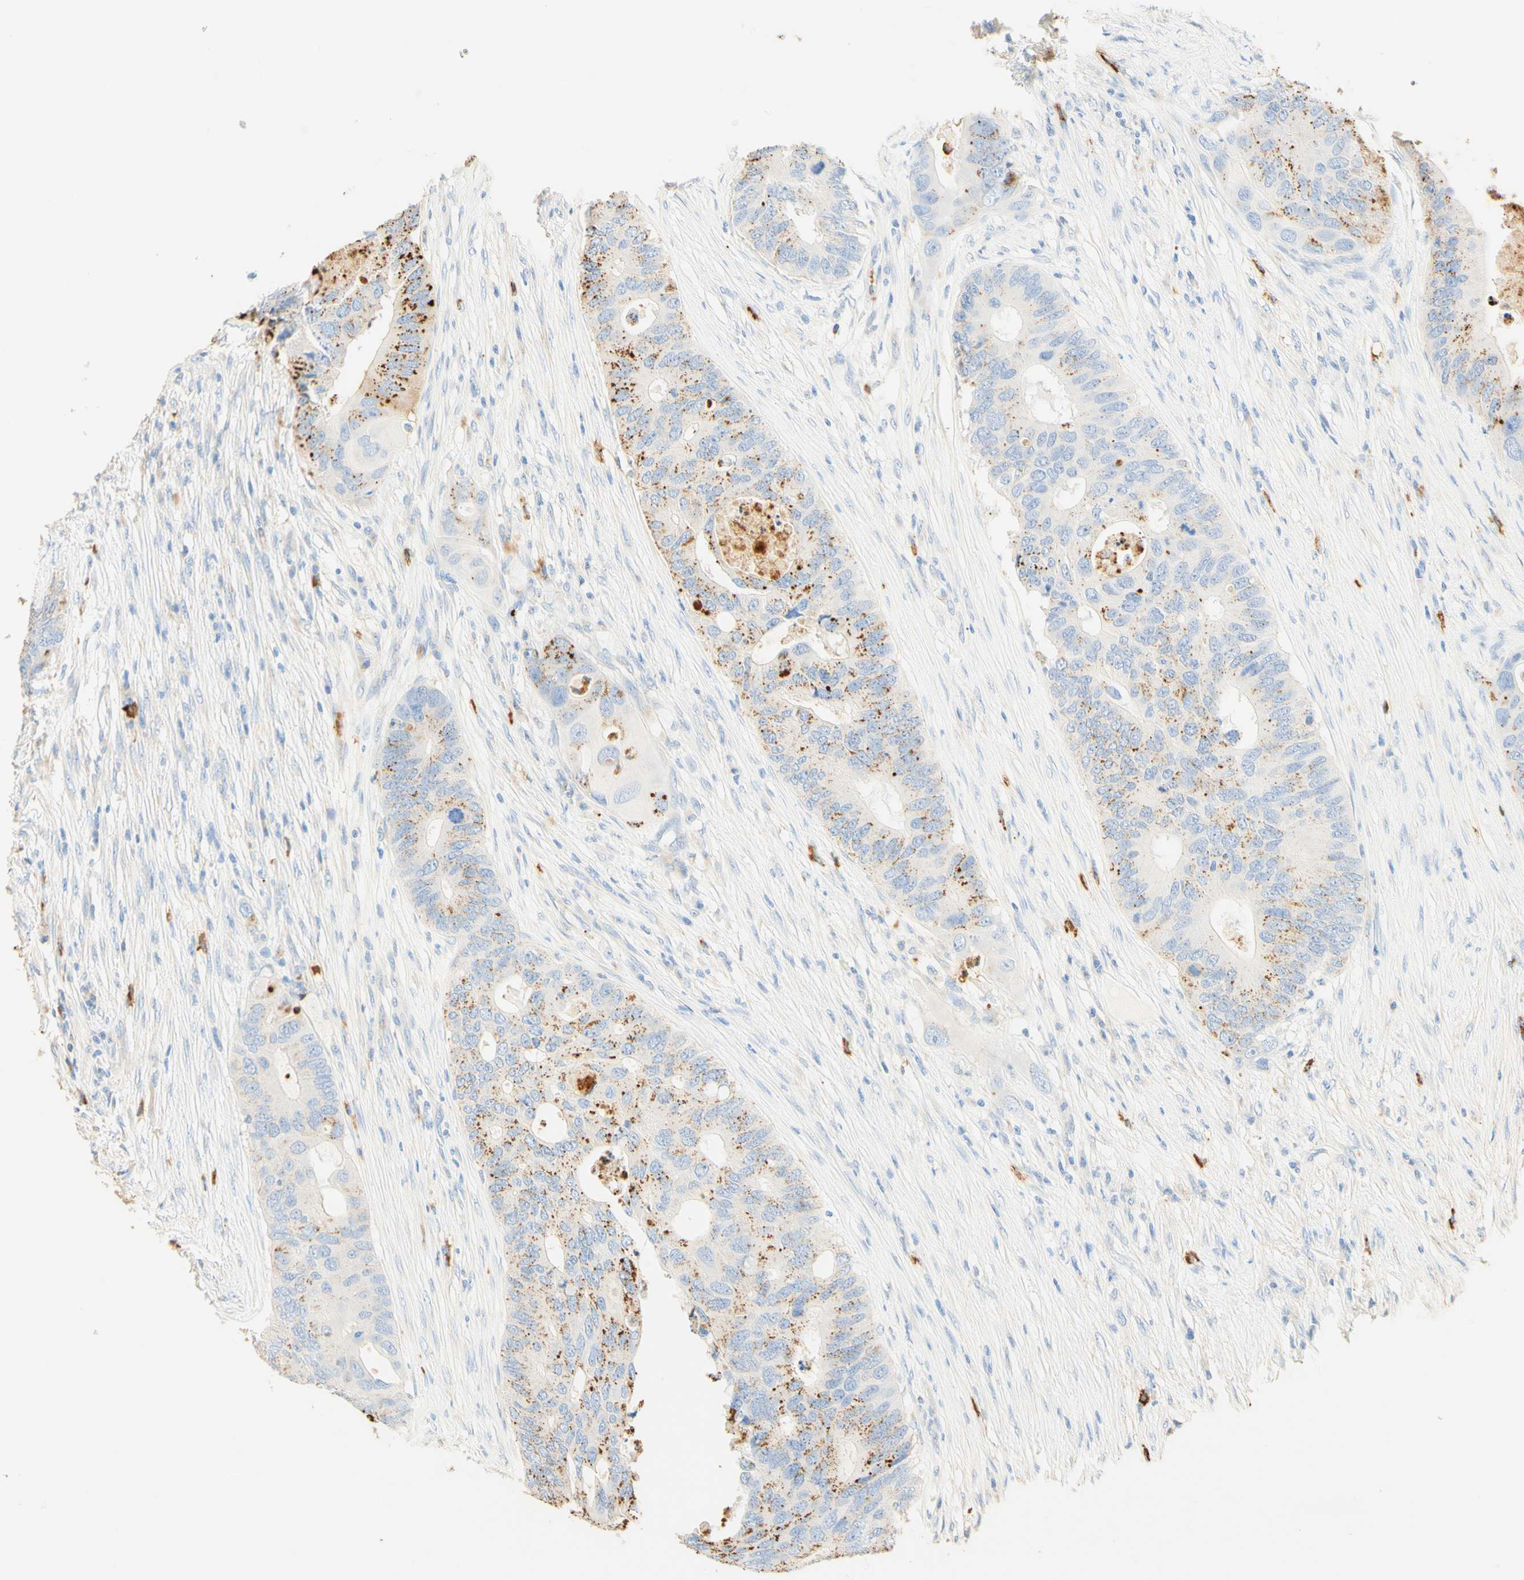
{"staining": {"intensity": "moderate", "quantity": "25%-75%", "location": "cytoplasmic/membranous"}, "tissue": "colorectal cancer", "cell_type": "Tumor cells", "image_type": "cancer", "snomed": [{"axis": "morphology", "description": "Adenocarcinoma, NOS"}, {"axis": "topography", "description": "Colon"}], "caption": "Protein expression analysis of colorectal adenocarcinoma displays moderate cytoplasmic/membranous staining in approximately 25%-75% of tumor cells. Using DAB (brown) and hematoxylin (blue) stains, captured at high magnification using brightfield microscopy.", "gene": "CD63", "patient": {"sex": "male", "age": 71}}